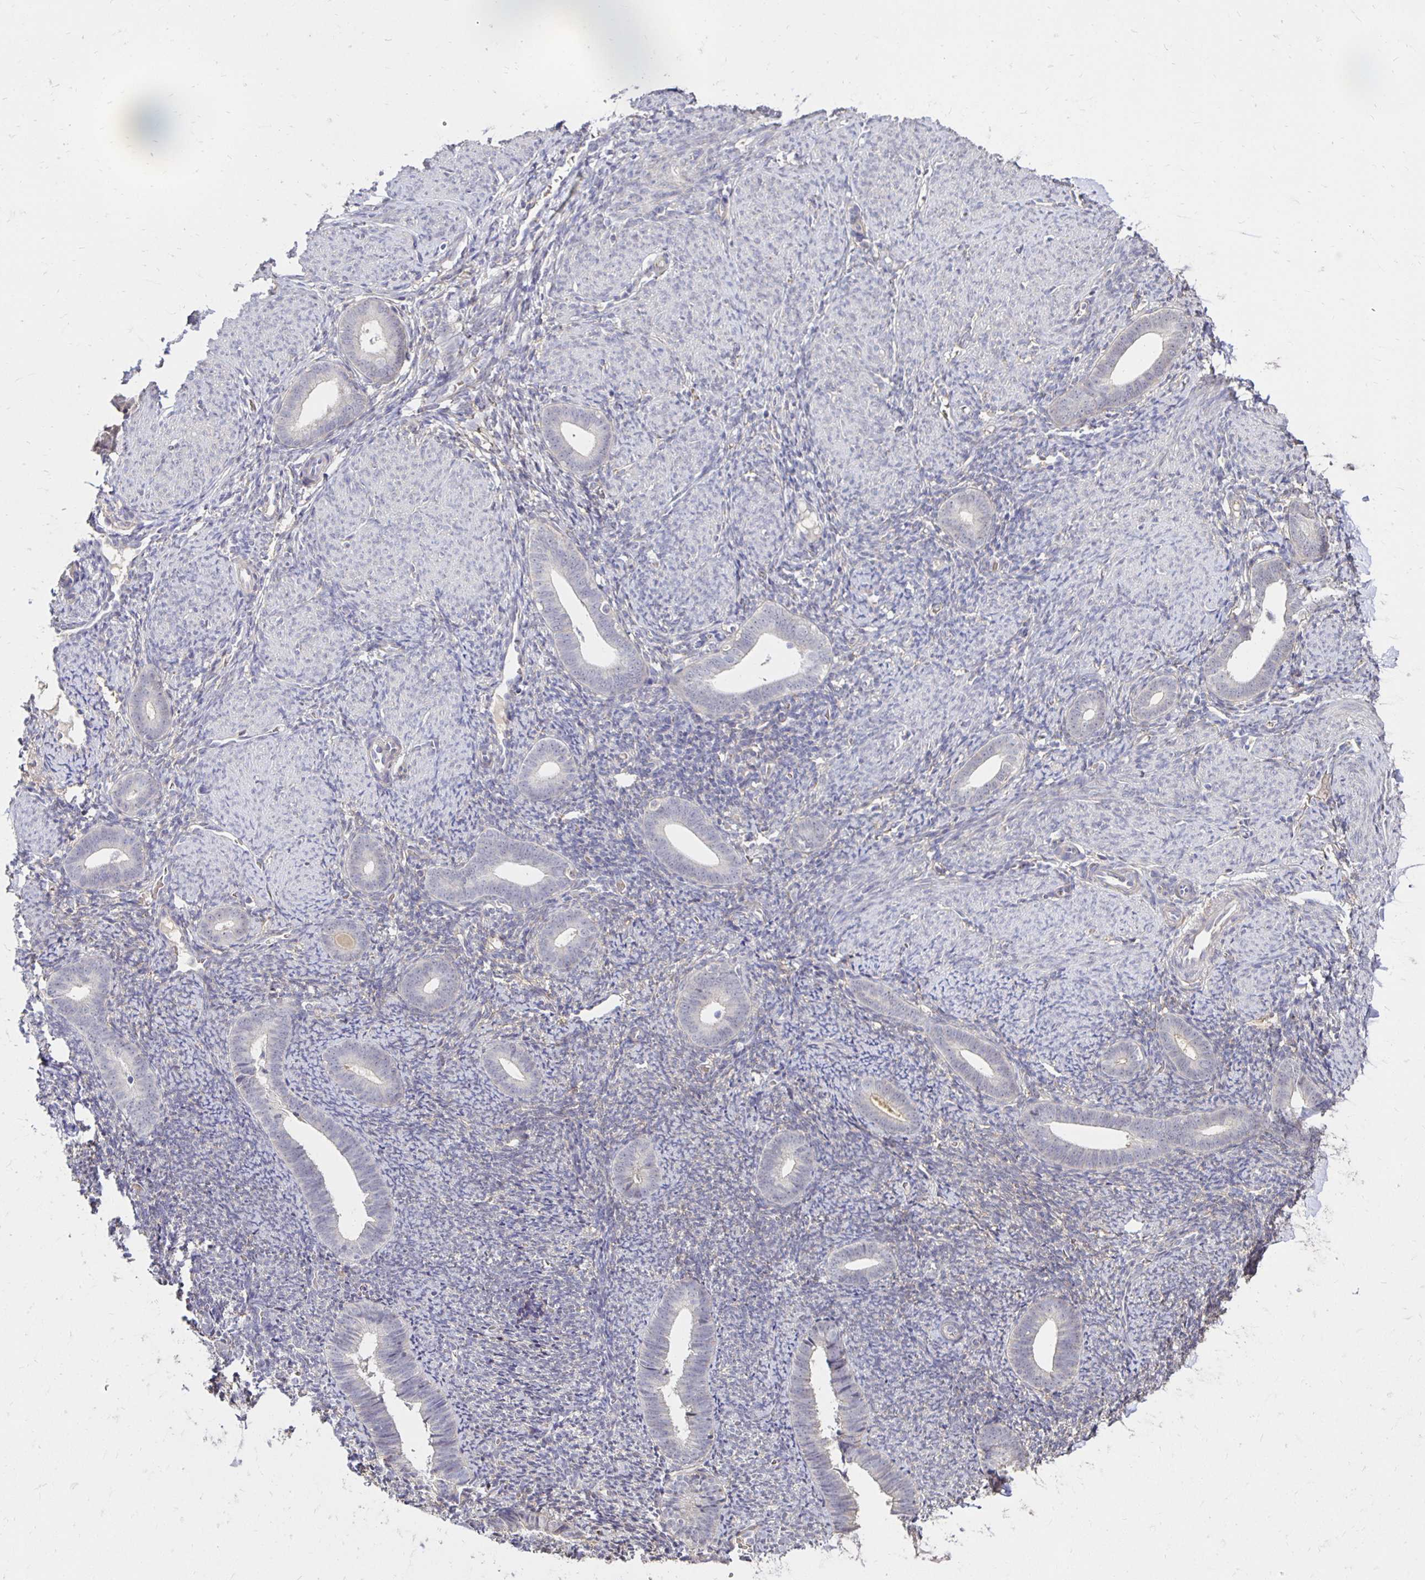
{"staining": {"intensity": "weak", "quantity": "<25%", "location": "cytoplasmic/membranous"}, "tissue": "endometrium", "cell_type": "Cells in endometrial stroma", "image_type": "normal", "snomed": [{"axis": "morphology", "description": "Normal tissue, NOS"}, {"axis": "topography", "description": "Endometrium"}], "caption": "Immunohistochemistry (IHC) image of unremarkable endometrium: endometrium stained with DAB (3,3'-diaminobenzidine) displays no significant protein staining in cells in endometrial stroma. The staining was performed using DAB (3,3'-diaminobenzidine) to visualize the protein expression in brown, while the nuclei were stained in blue with hematoxylin (Magnification: 20x).", "gene": "PNPLA3", "patient": {"sex": "female", "age": 39}}